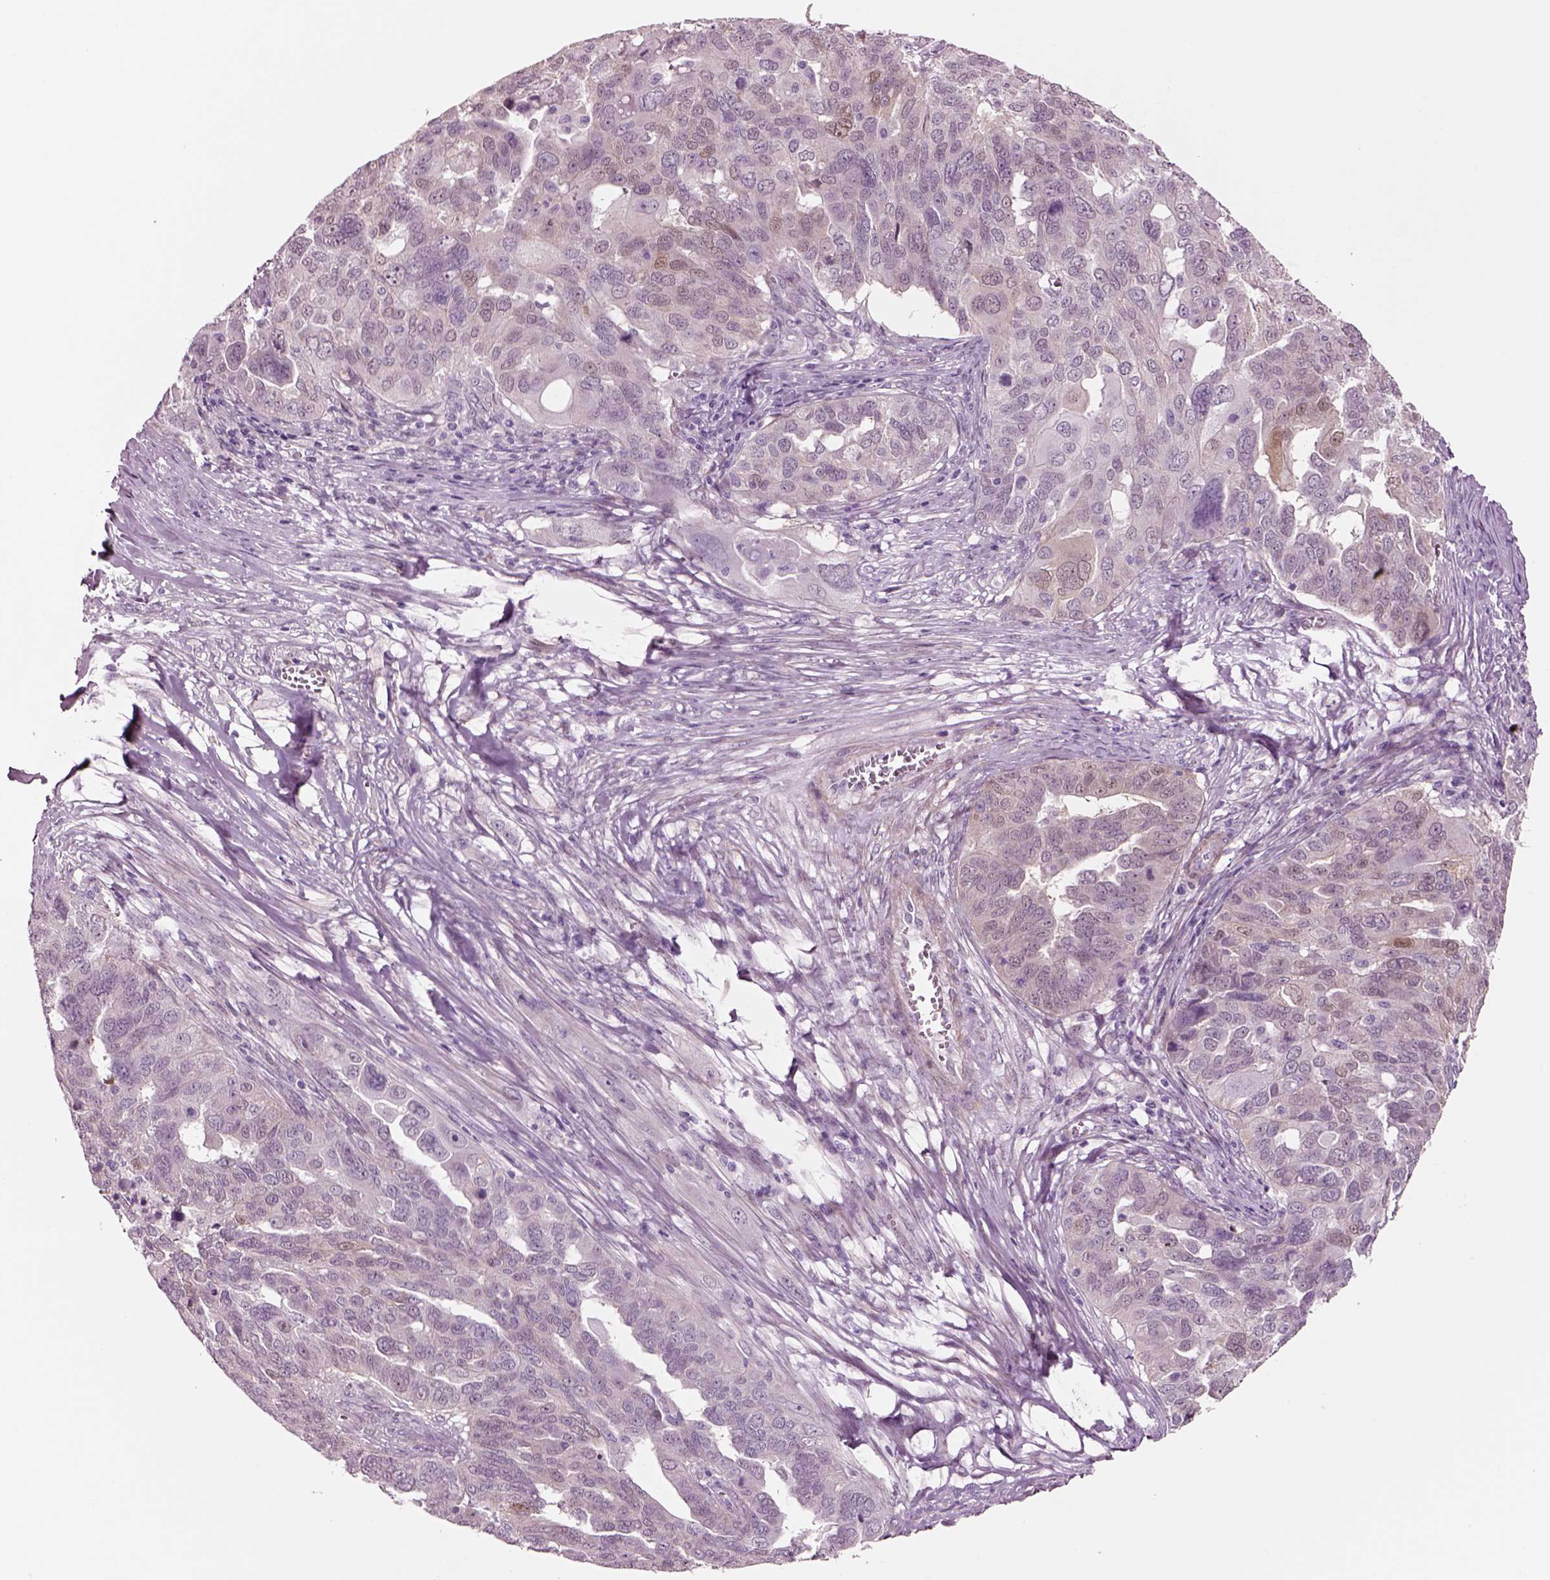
{"staining": {"intensity": "negative", "quantity": "none", "location": "none"}, "tissue": "ovarian cancer", "cell_type": "Tumor cells", "image_type": "cancer", "snomed": [{"axis": "morphology", "description": "Carcinoma, endometroid"}, {"axis": "topography", "description": "Soft tissue"}, {"axis": "topography", "description": "Ovary"}], "caption": "Immunohistochemical staining of ovarian endometroid carcinoma exhibits no significant positivity in tumor cells.", "gene": "SCML2", "patient": {"sex": "female", "age": 52}}